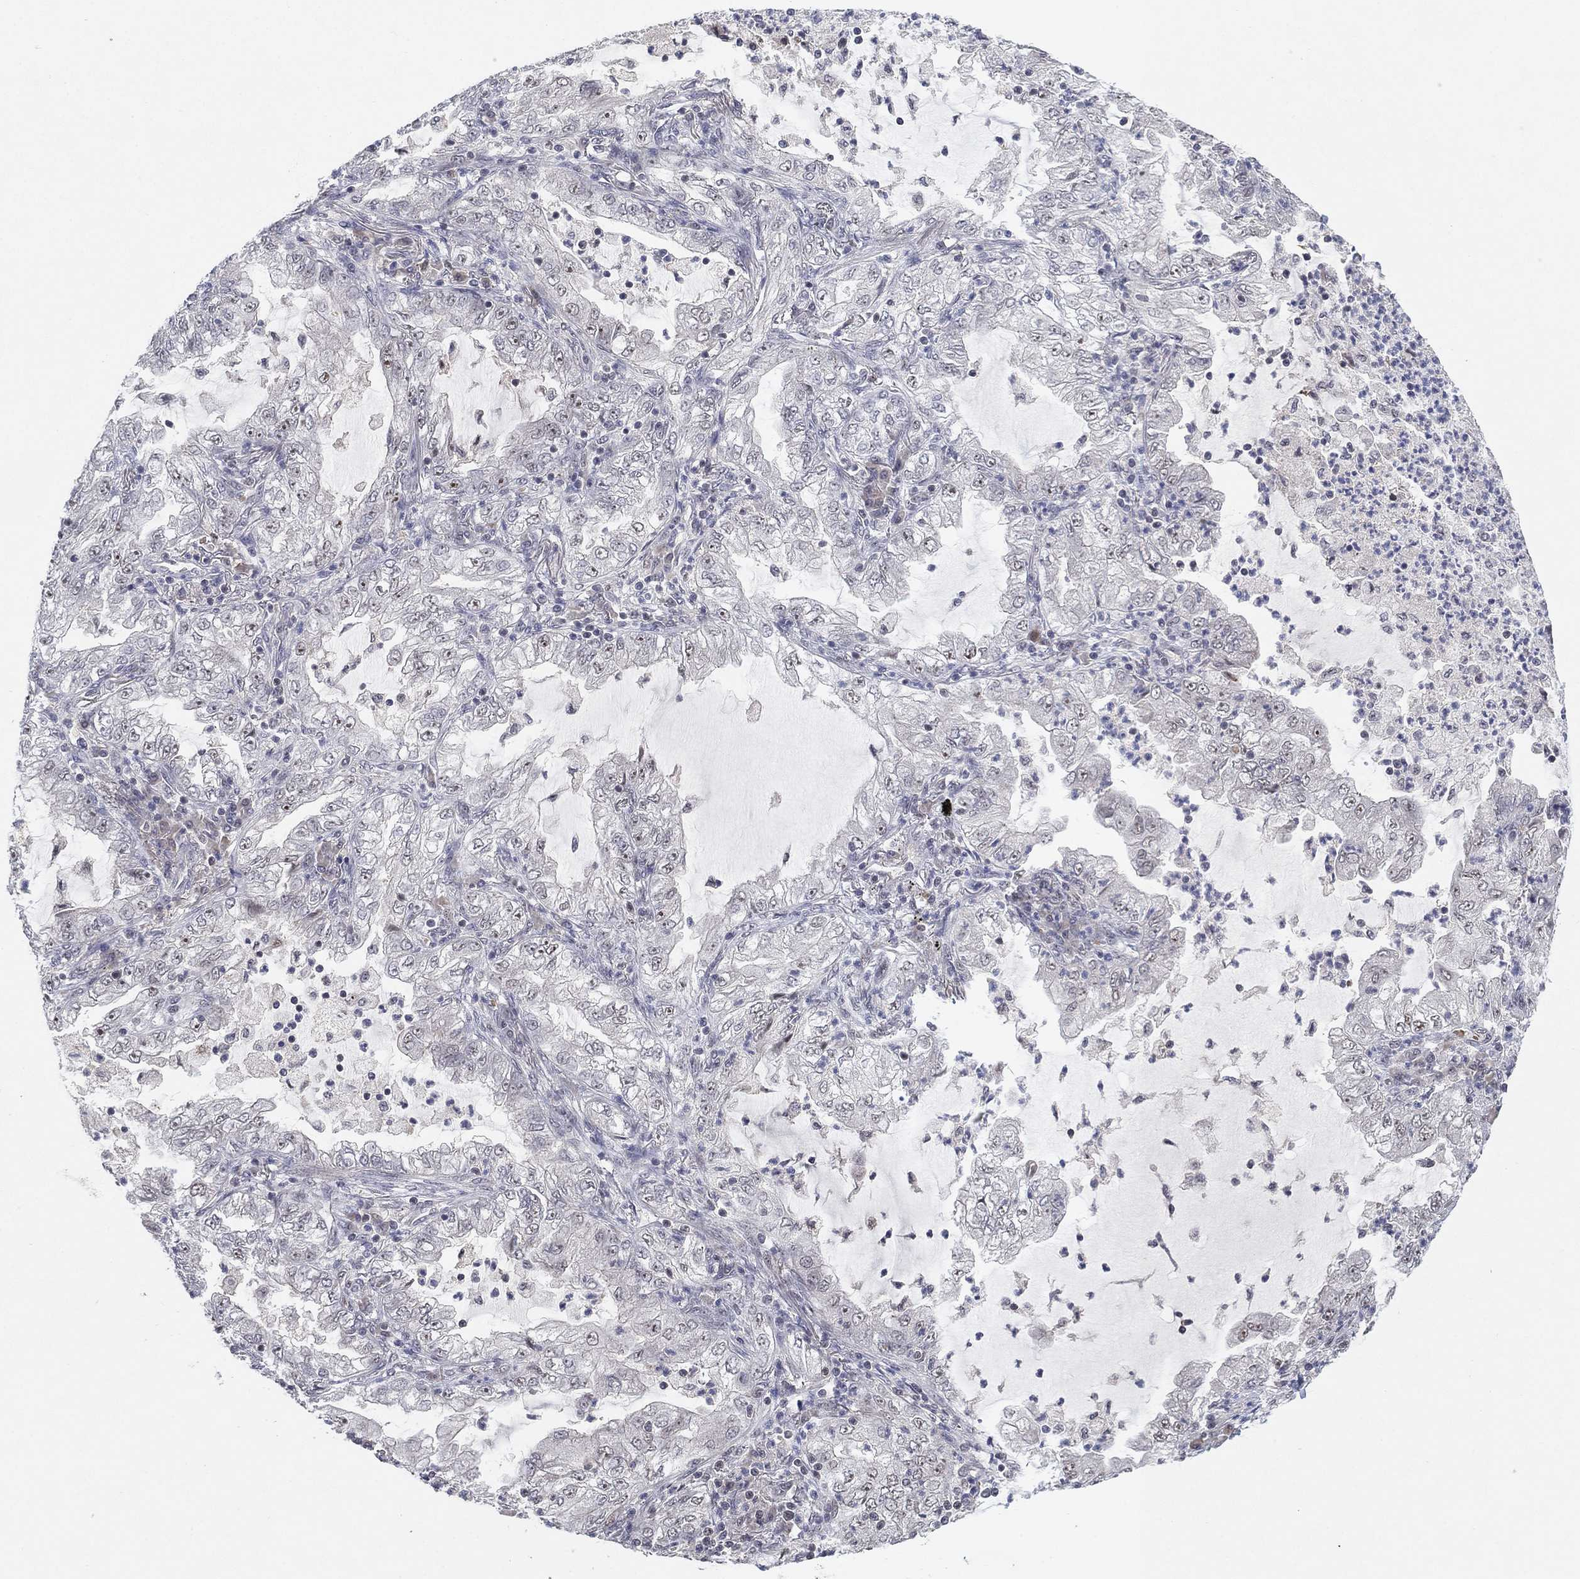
{"staining": {"intensity": "negative", "quantity": "none", "location": "none"}, "tissue": "lung cancer", "cell_type": "Tumor cells", "image_type": "cancer", "snomed": [{"axis": "morphology", "description": "Adenocarcinoma, NOS"}, {"axis": "topography", "description": "Lung"}], "caption": "Lung adenocarcinoma was stained to show a protein in brown. There is no significant positivity in tumor cells.", "gene": "DGCR8", "patient": {"sex": "female", "age": 73}}